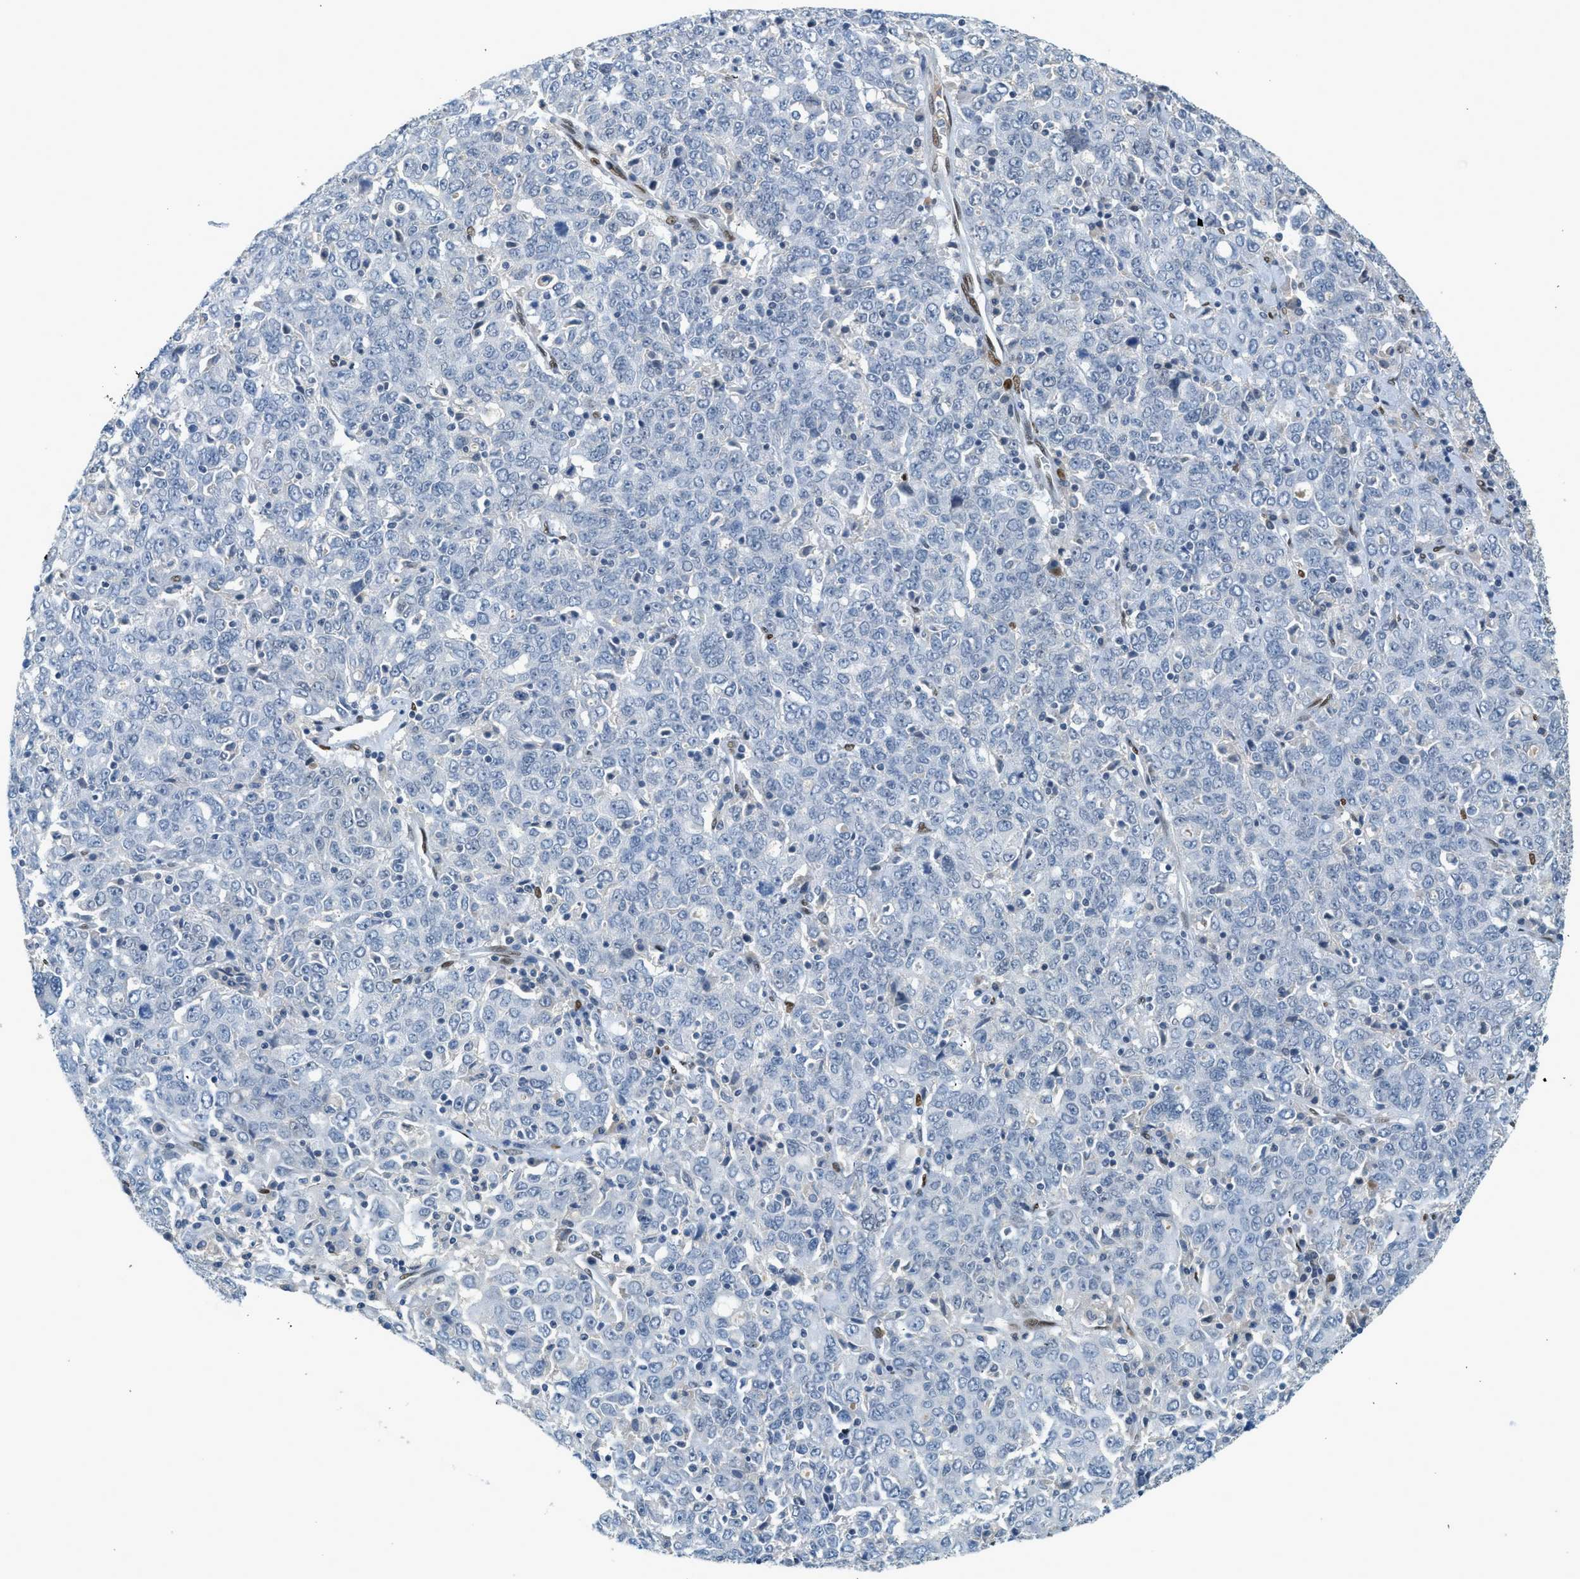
{"staining": {"intensity": "negative", "quantity": "none", "location": "none"}, "tissue": "ovarian cancer", "cell_type": "Tumor cells", "image_type": "cancer", "snomed": [{"axis": "morphology", "description": "Carcinoma, endometroid"}, {"axis": "topography", "description": "Ovary"}], "caption": "This is an IHC micrograph of human ovarian cancer (endometroid carcinoma). There is no staining in tumor cells.", "gene": "ZBTB20", "patient": {"sex": "female", "age": 62}}